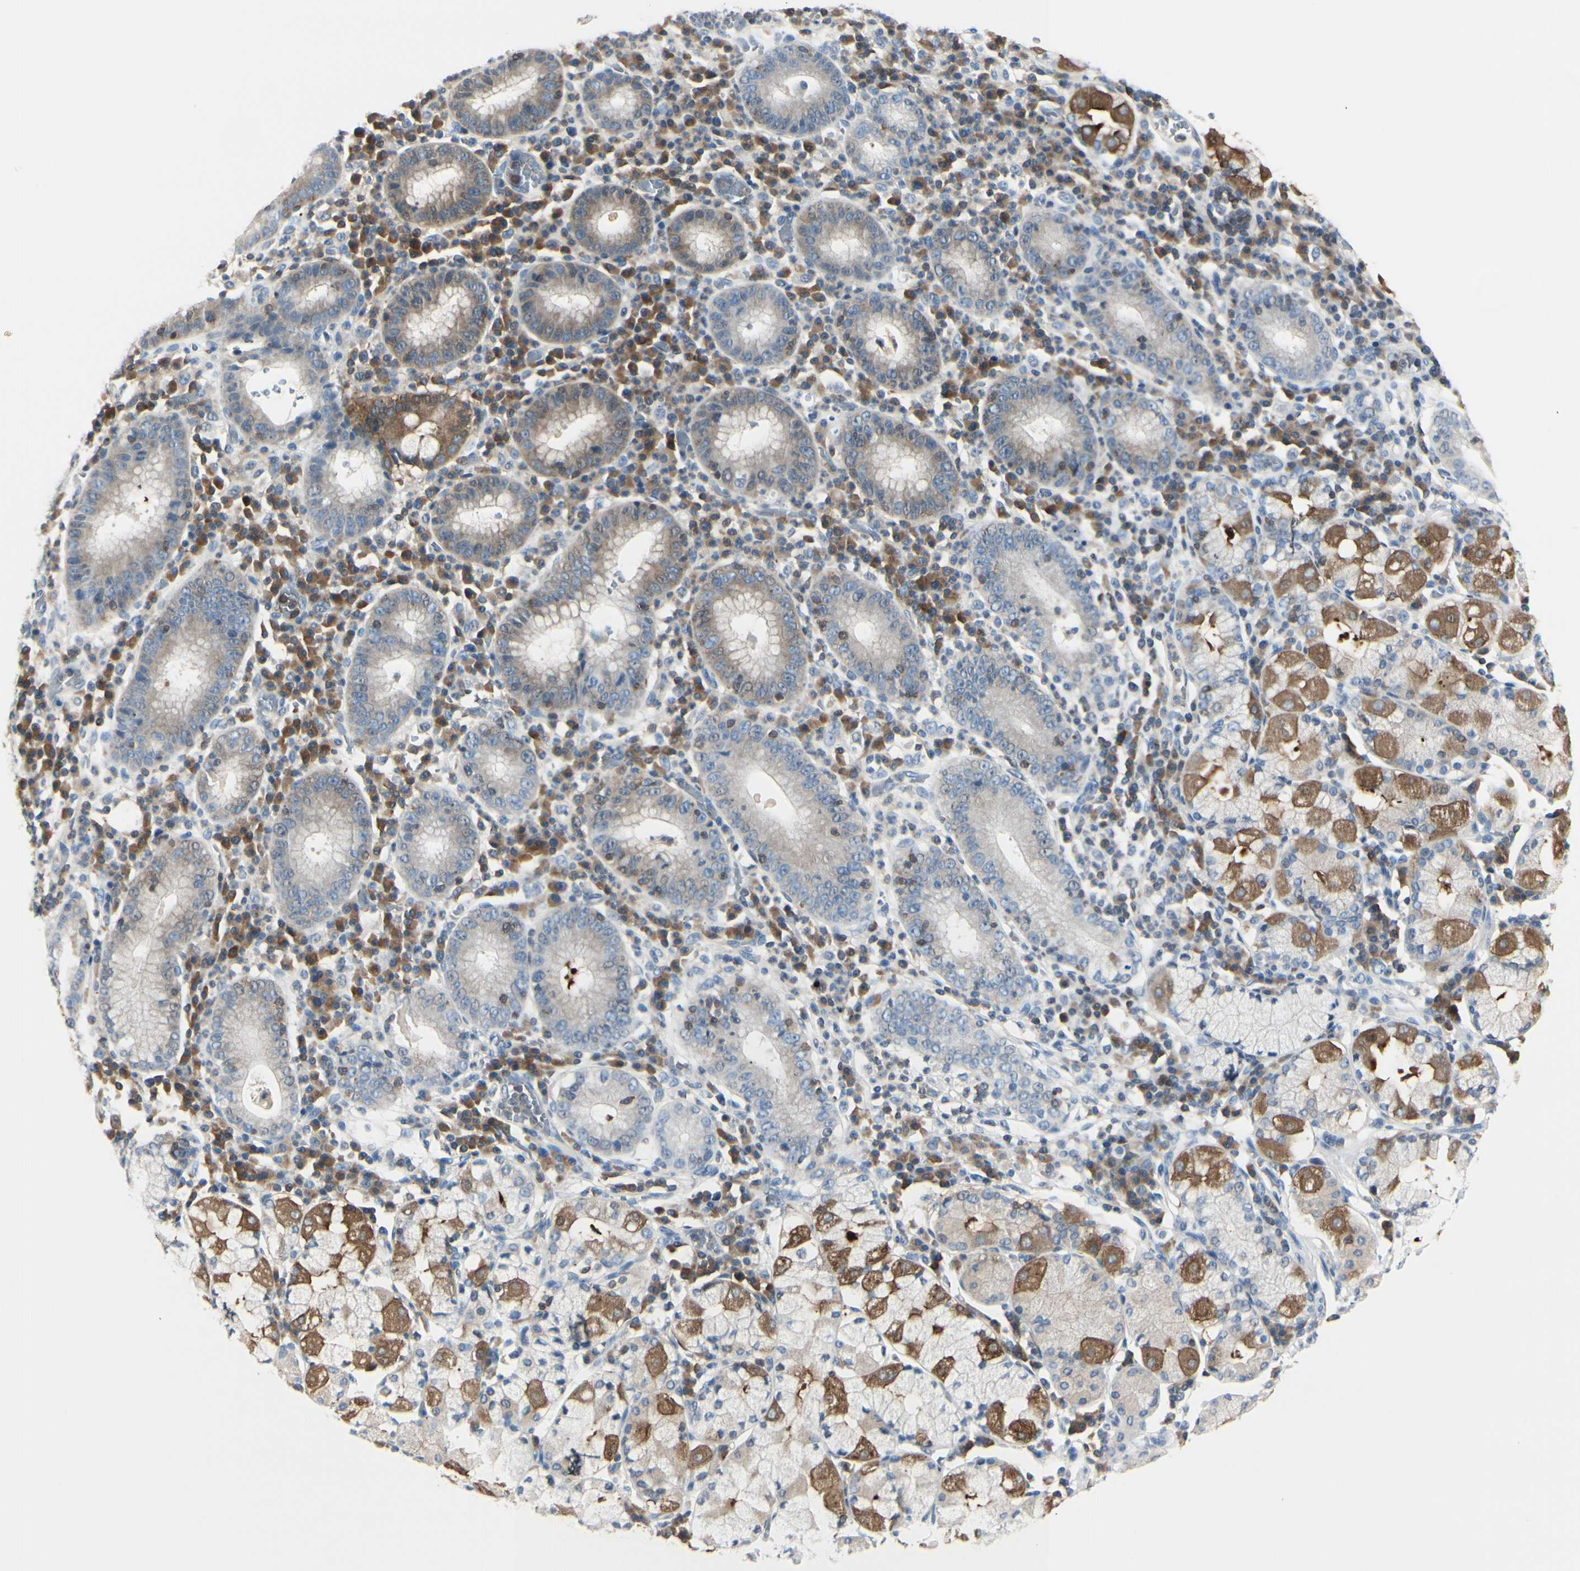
{"staining": {"intensity": "moderate", "quantity": "<25%", "location": "cytoplasmic/membranous"}, "tissue": "stomach cancer", "cell_type": "Tumor cells", "image_type": "cancer", "snomed": [{"axis": "morphology", "description": "Adenocarcinoma, NOS"}, {"axis": "topography", "description": "Stomach"}], "caption": "Immunohistochemical staining of human stomach cancer shows low levels of moderate cytoplasmic/membranous protein expression in approximately <25% of tumor cells. Nuclei are stained in blue.", "gene": "SLC9A3R1", "patient": {"sex": "male", "age": 82}}